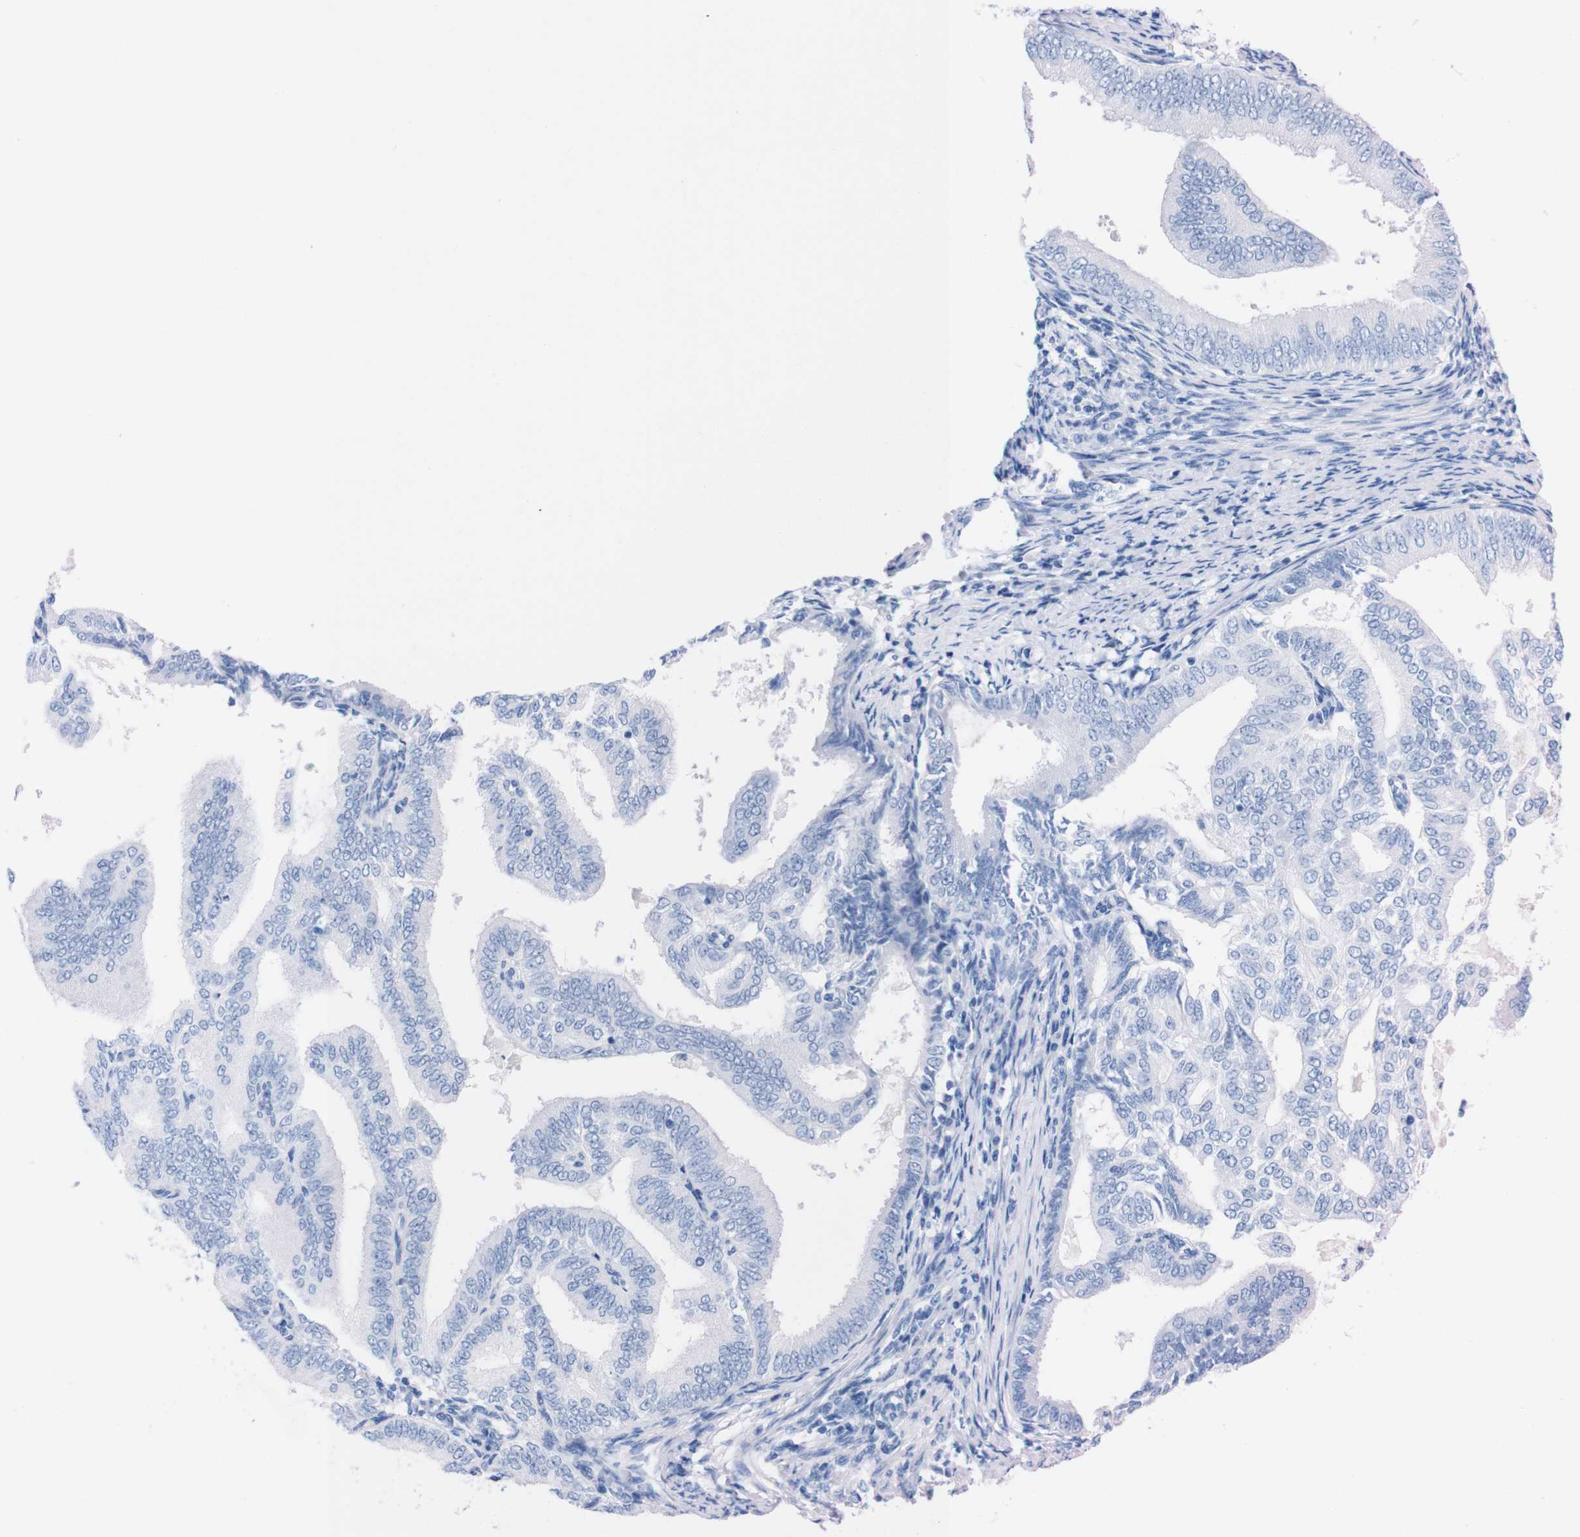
{"staining": {"intensity": "negative", "quantity": "none", "location": "none"}, "tissue": "endometrial cancer", "cell_type": "Tumor cells", "image_type": "cancer", "snomed": [{"axis": "morphology", "description": "Adenocarcinoma, NOS"}, {"axis": "topography", "description": "Endometrium"}], "caption": "There is no significant staining in tumor cells of endometrial adenocarcinoma.", "gene": "P2RY12", "patient": {"sex": "female", "age": 58}}